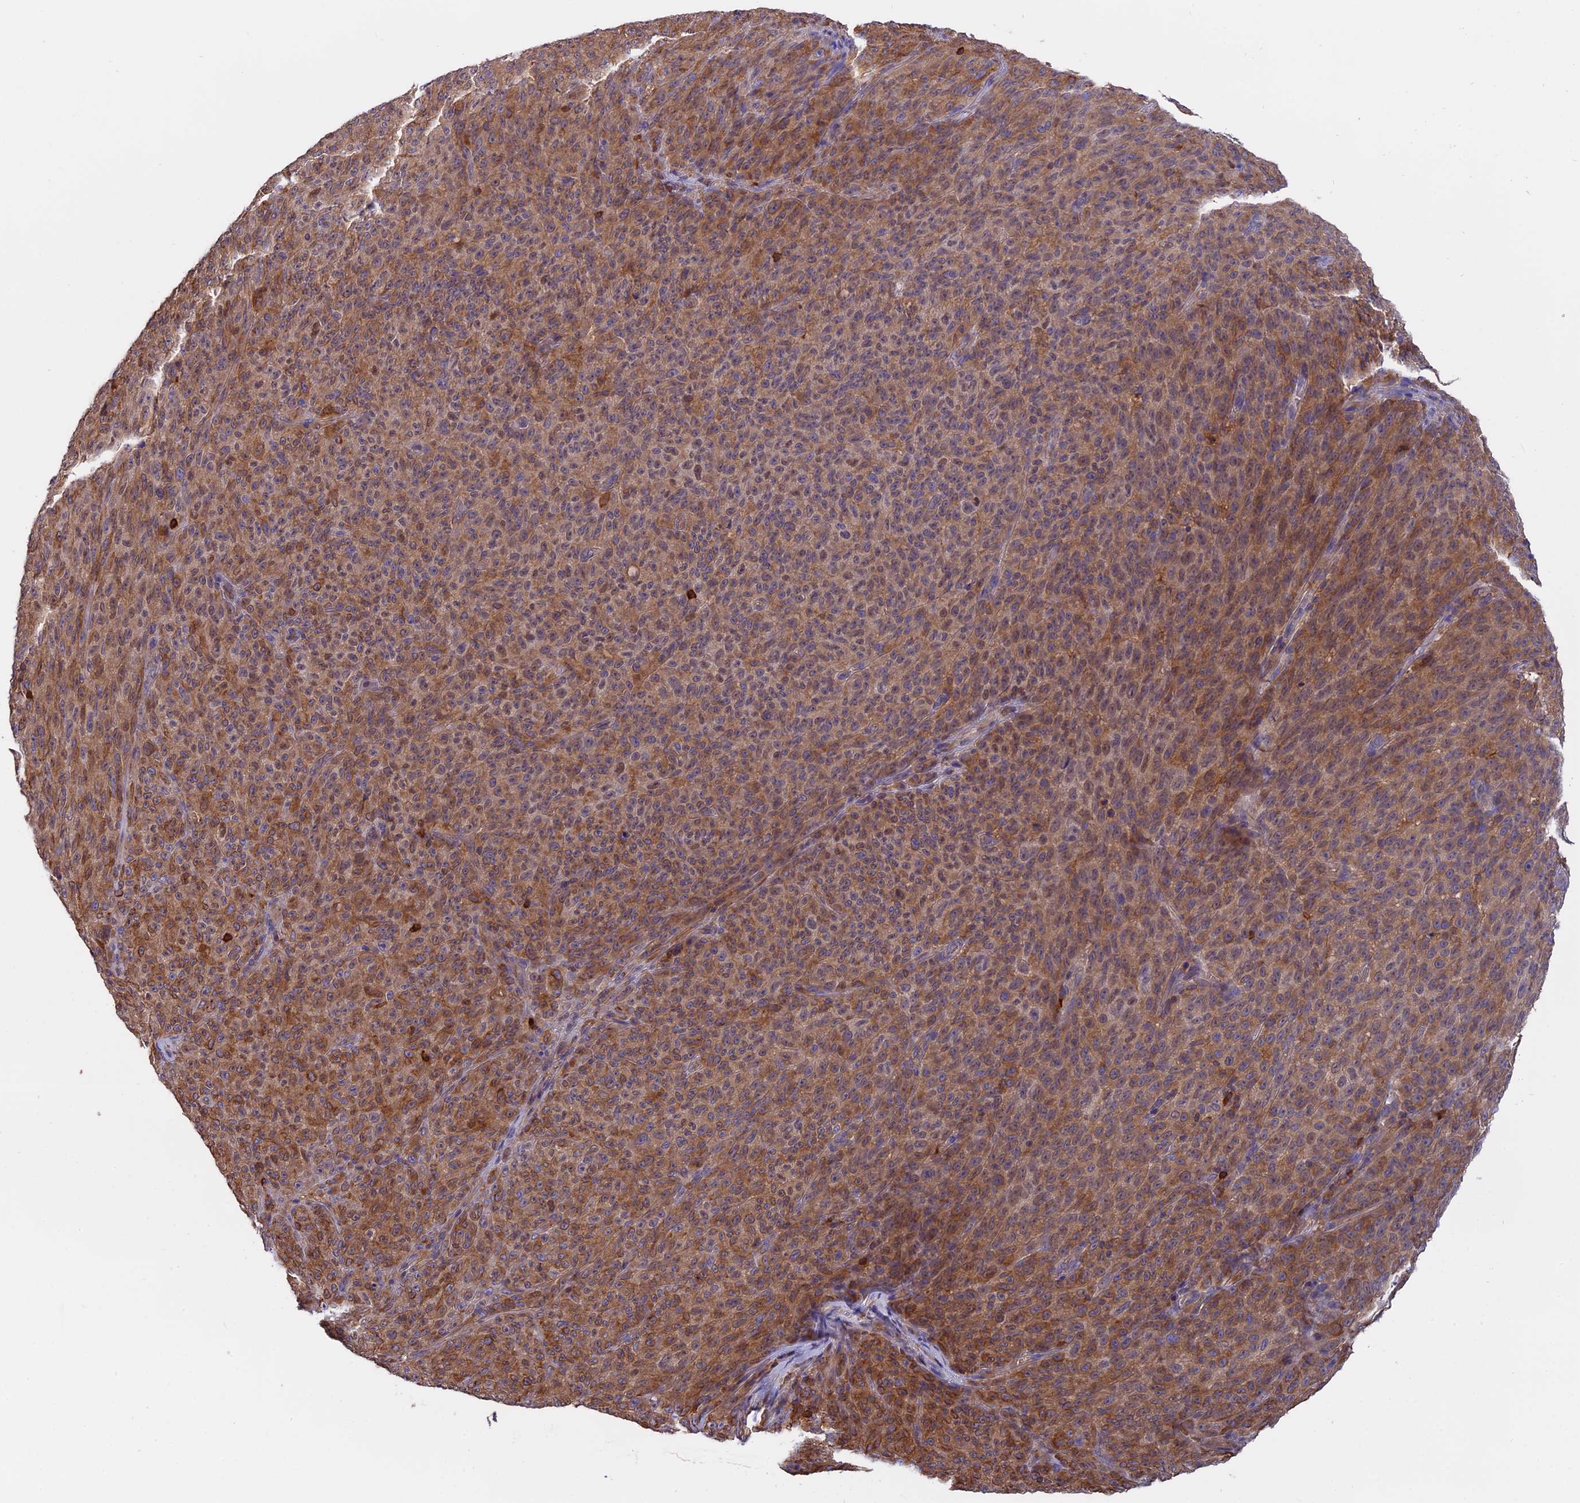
{"staining": {"intensity": "moderate", "quantity": "25%-75%", "location": "cytoplasmic/membranous"}, "tissue": "melanoma", "cell_type": "Tumor cells", "image_type": "cancer", "snomed": [{"axis": "morphology", "description": "Malignant melanoma, NOS"}, {"axis": "topography", "description": "Skin"}], "caption": "A brown stain labels moderate cytoplasmic/membranous positivity of a protein in melanoma tumor cells. (DAB IHC, brown staining for protein, blue staining for nuclei).", "gene": "FAM118B", "patient": {"sex": "female", "age": 82}}